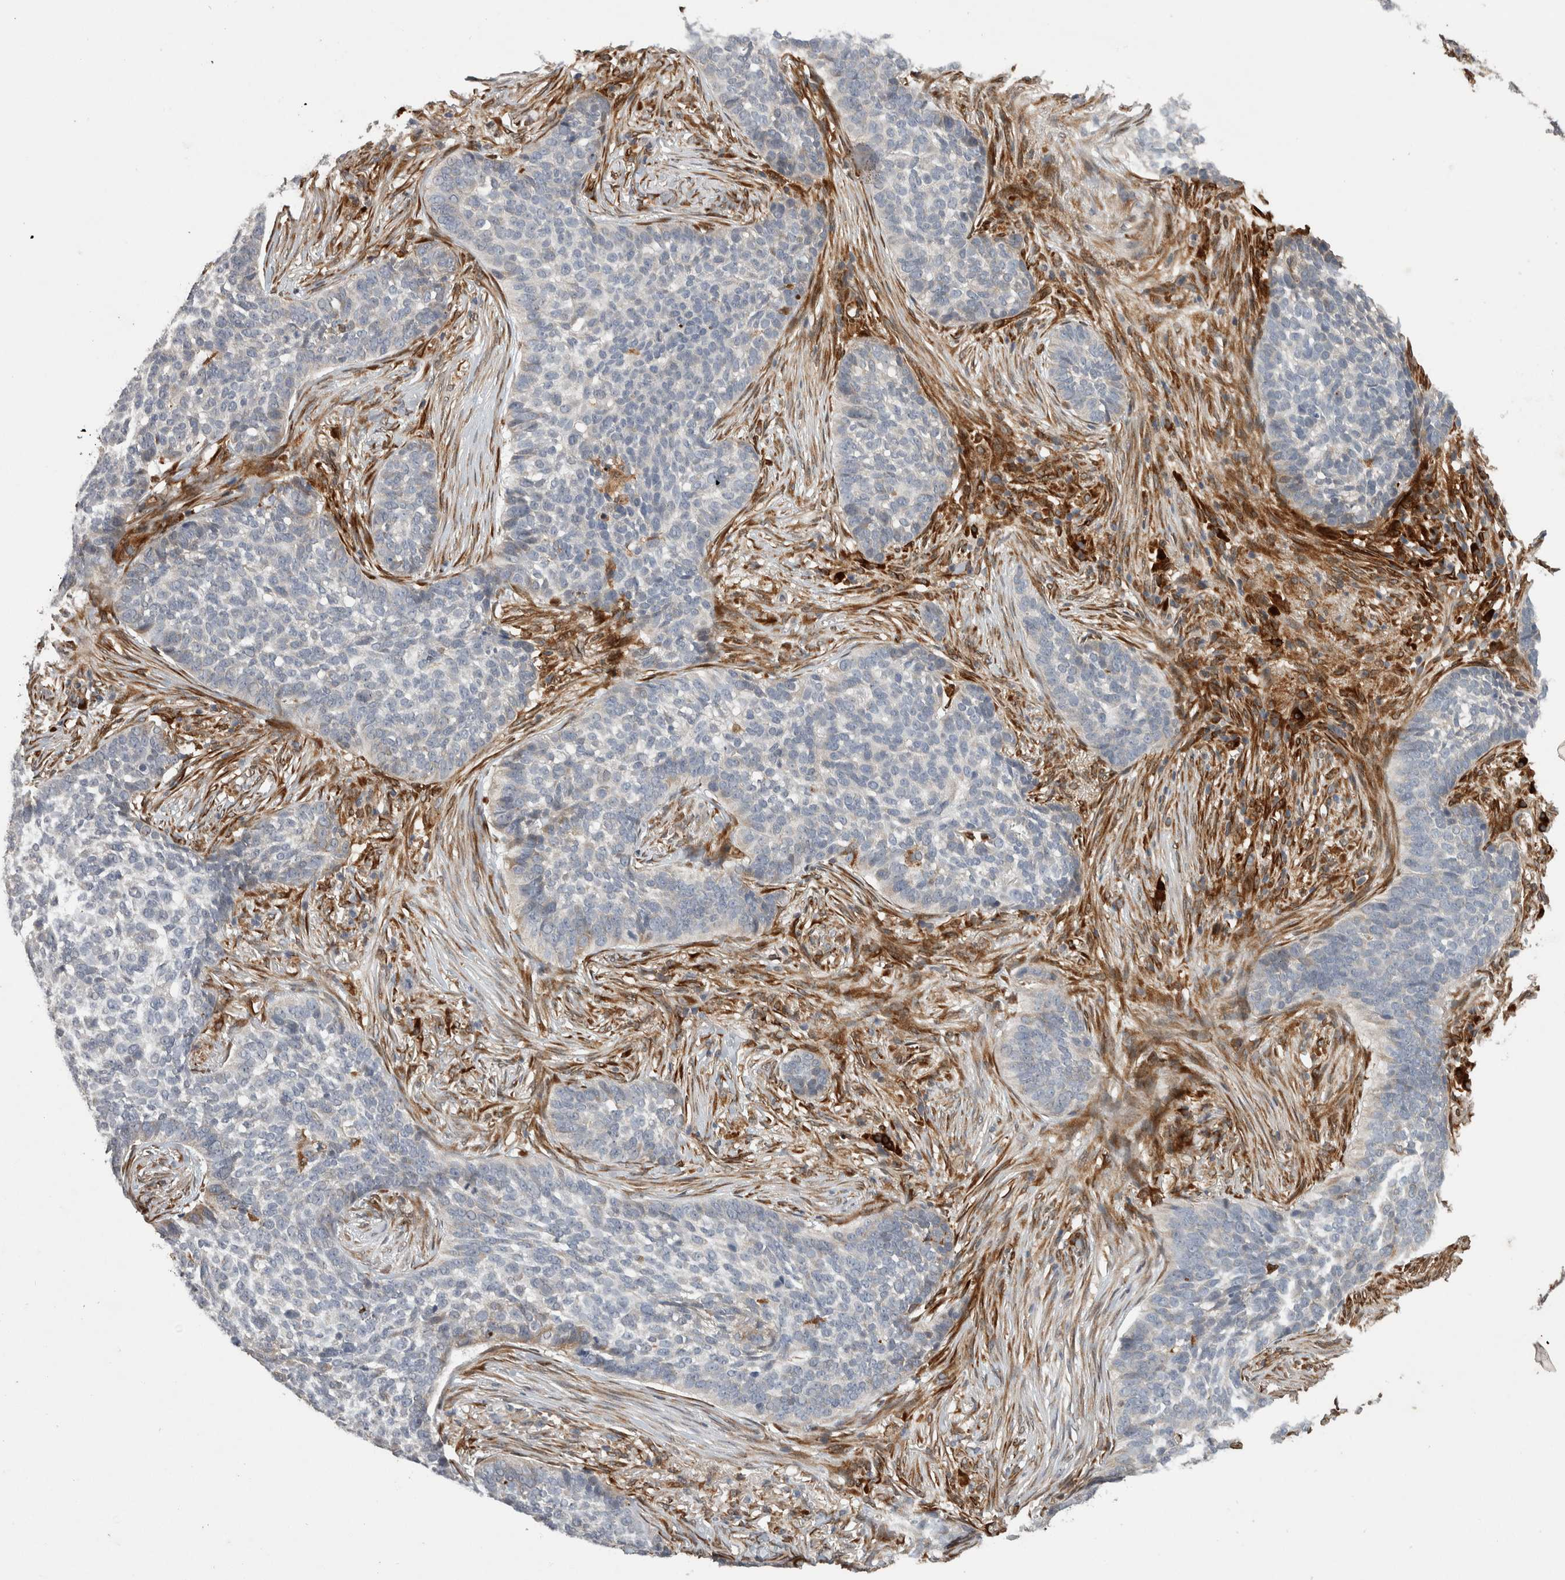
{"staining": {"intensity": "negative", "quantity": "none", "location": "none"}, "tissue": "skin cancer", "cell_type": "Tumor cells", "image_type": "cancer", "snomed": [{"axis": "morphology", "description": "Basal cell carcinoma"}, {"axis": "topography", "description": "Skin"}], "caption": "Tumor cells show no significant staining in basal cell carcinoma (skin).", "gene": "APOL2", "patient": {"sex": "male", "age": 85}}